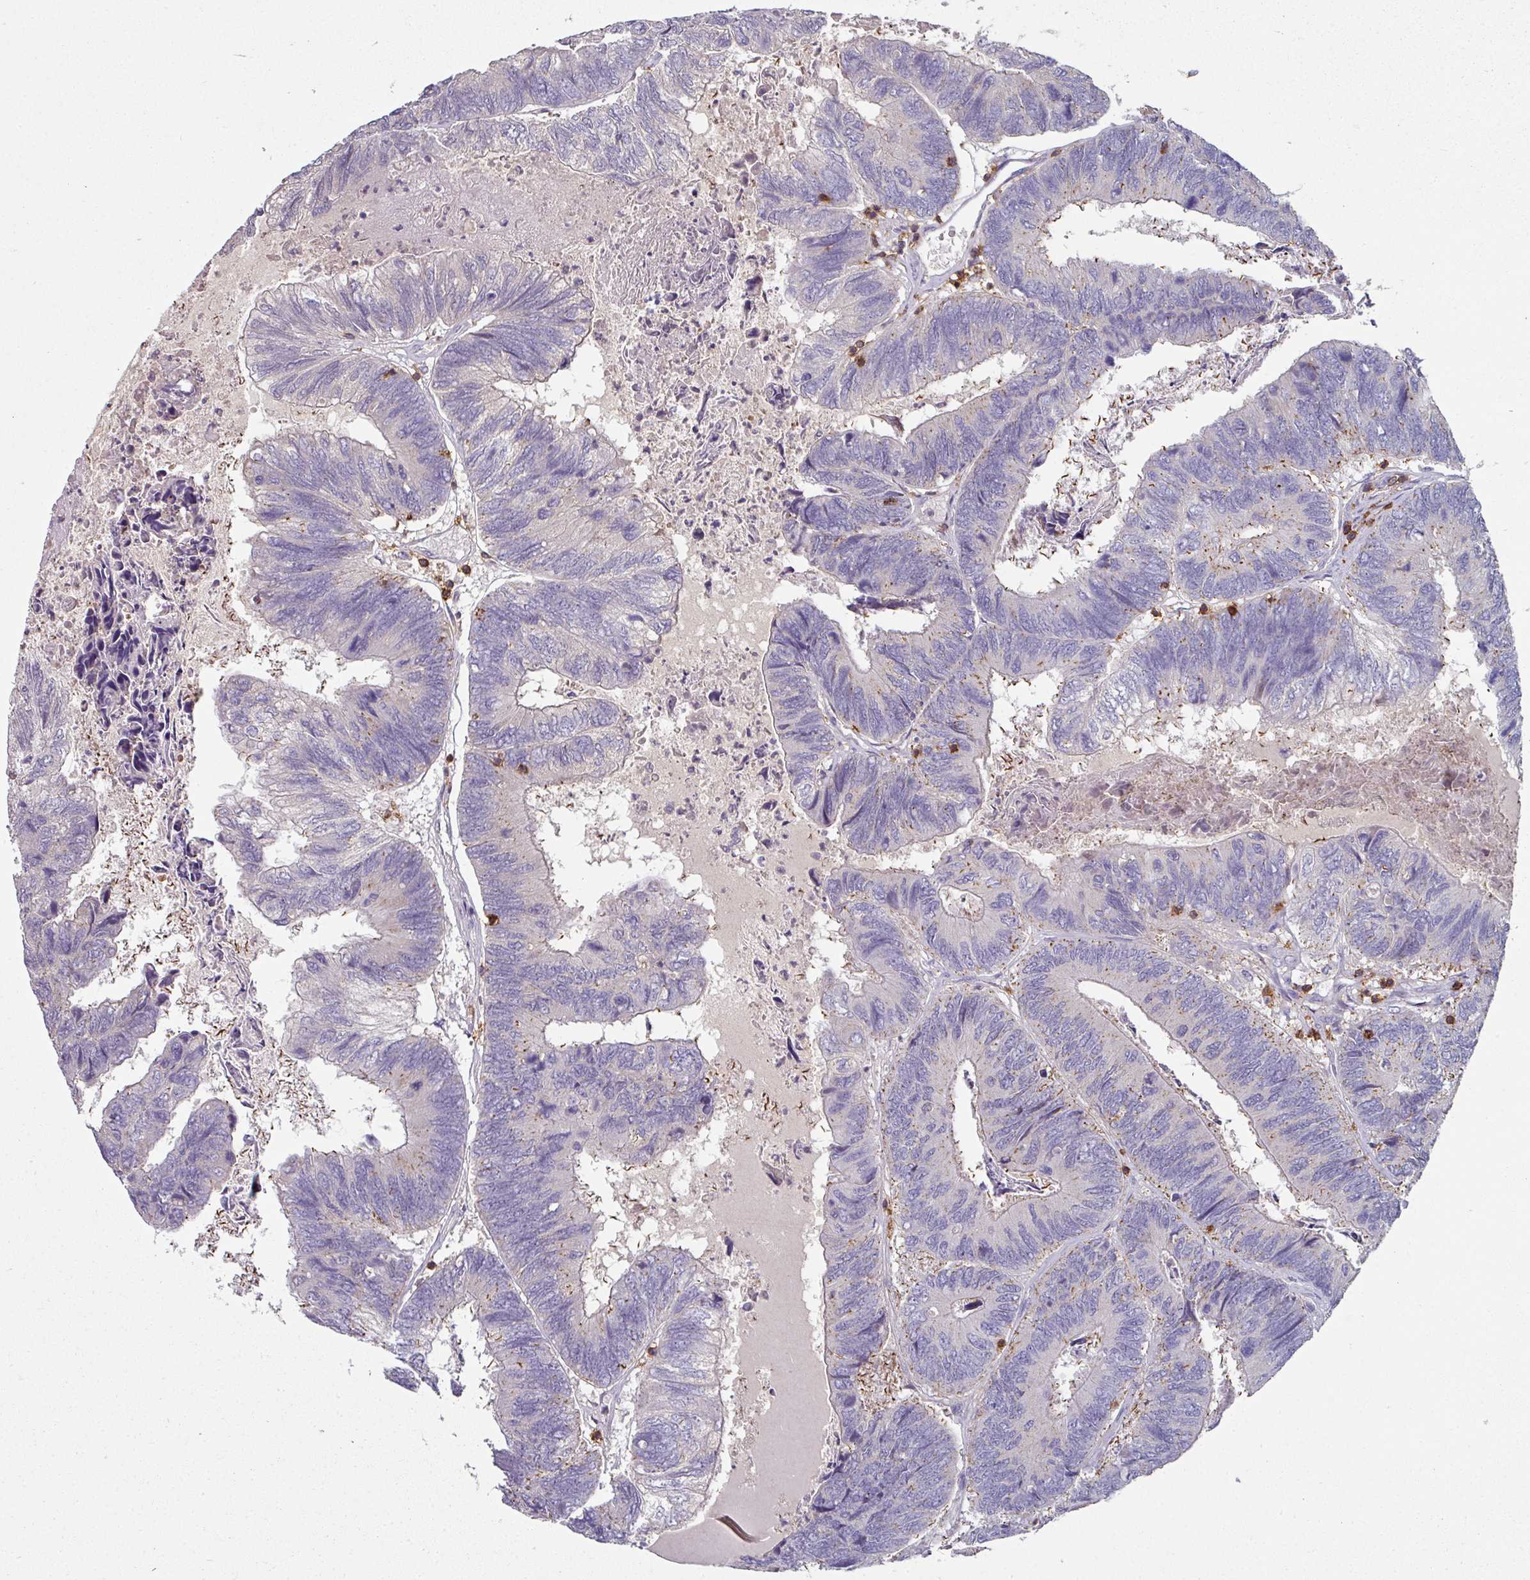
{"staining": {"intensity": "negative", "quantity": "none", "location": "none"}, "tissue": "colorectal cancer", "cell_type": "Tumor cells", "image_type": "cancer", "snomed": [{"axis": "morphology", "description": "Adenocarcinoma, NOS"}, {"axis": "topography", "description": "Colon"}], "caption": "The immunohistochemistry (IHC) photomicrograph has no significant positivity in tumor cells of adenocarcinoma (colorectal) tissue.", "gene": "CD3G", "patient": {"sex": "female", "age": 67}}